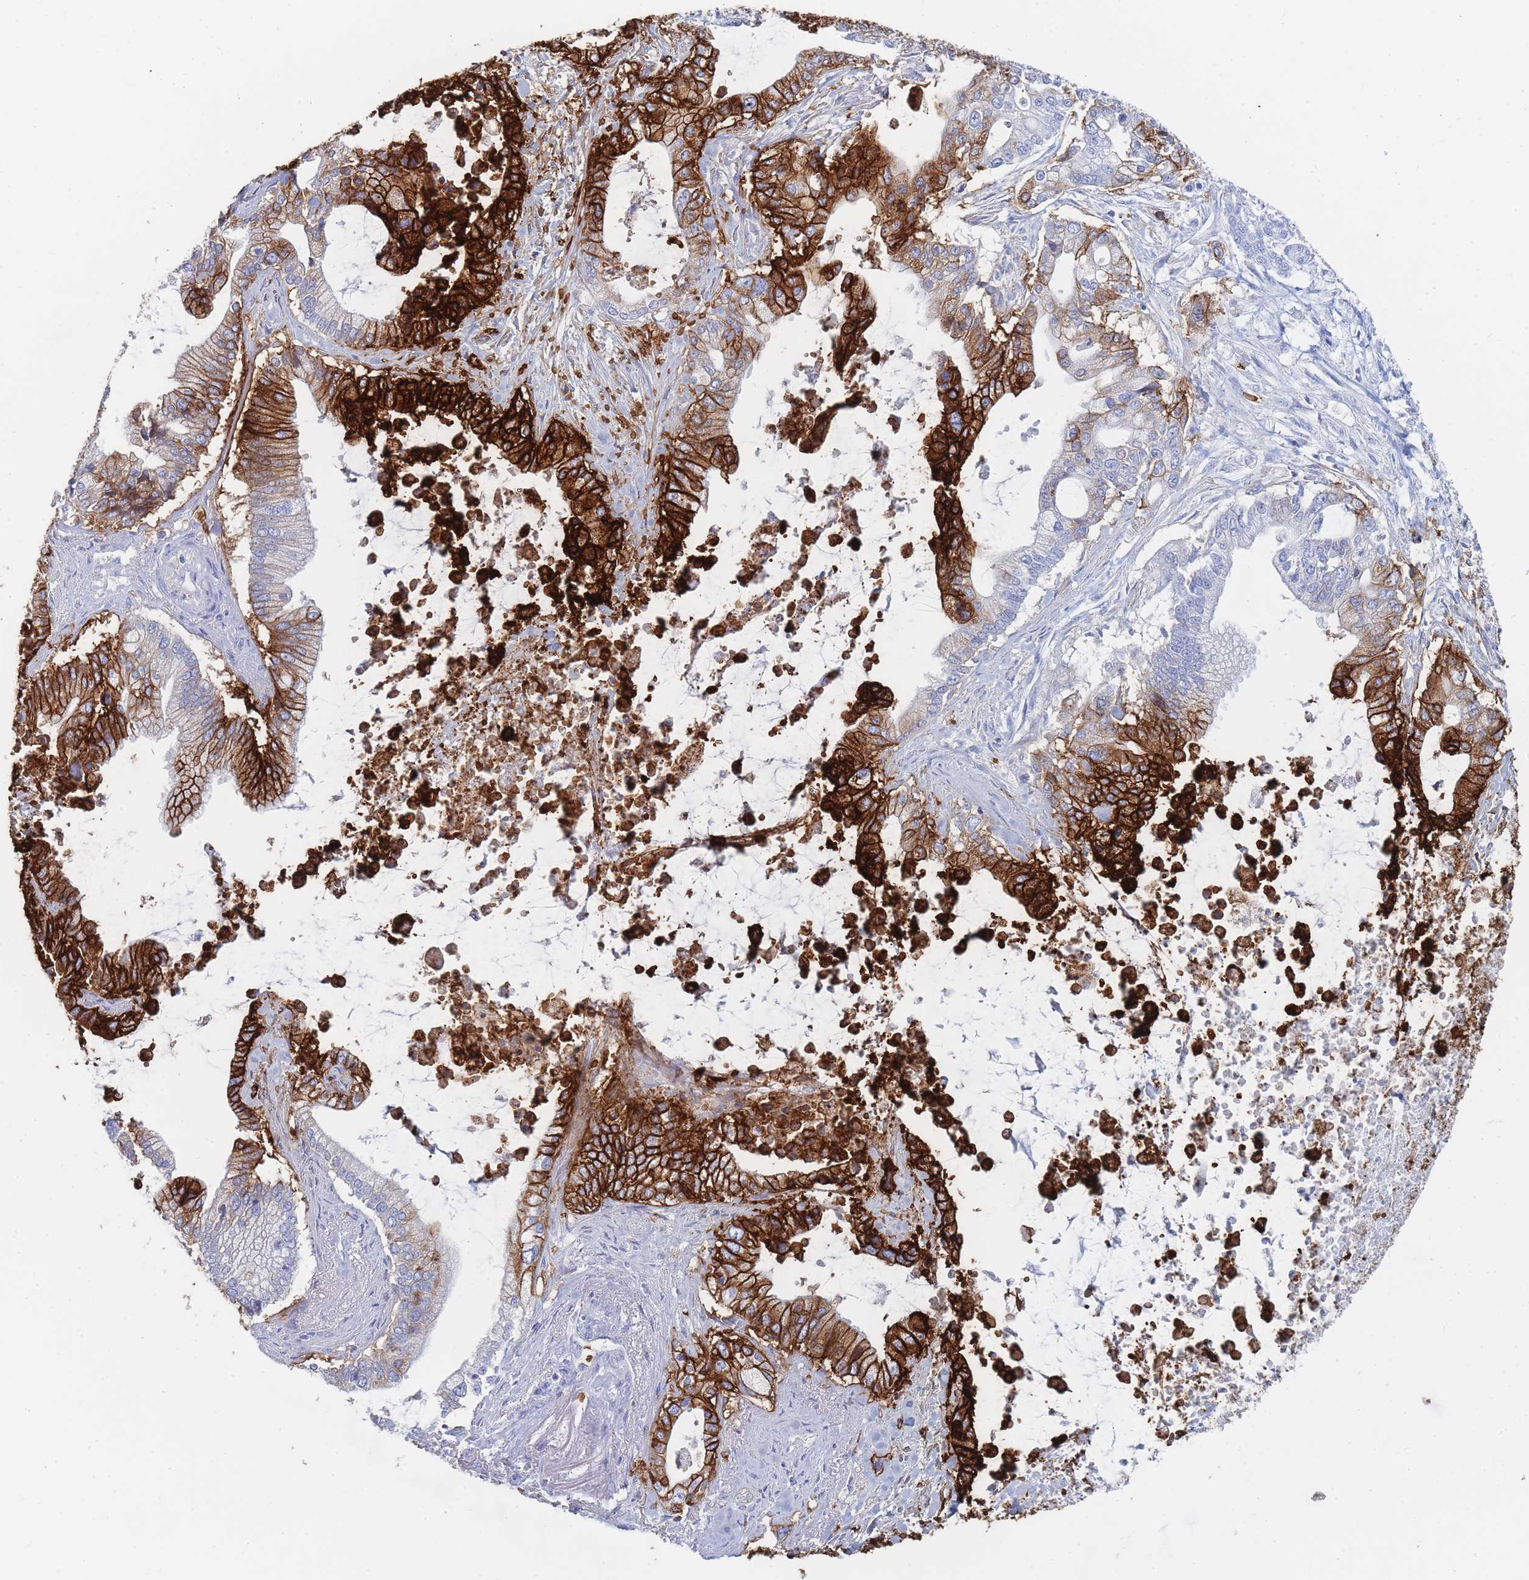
{"staining": {"intensity": "strong", "quantity": "25%-75%", "location": "cytoplasmic/membranous"}, "tissue": "pancreatic cancer", "cell_type": "Tumor cells", "image_type": "cancer", "snomed": [{"axis": "morphology", "description": "Adenocarcinoma, NOS"}, {"axis": "topography", "description": "Pancreas"}], "caption": "Immunohistochemical staining of pancreatic cancer displays strong cytoplasmic/membranous protein staining in approximately 25%-75% of tumor cells.", "gene": "SLC2A1", "patient": {"sex": "male", "age": 69}}